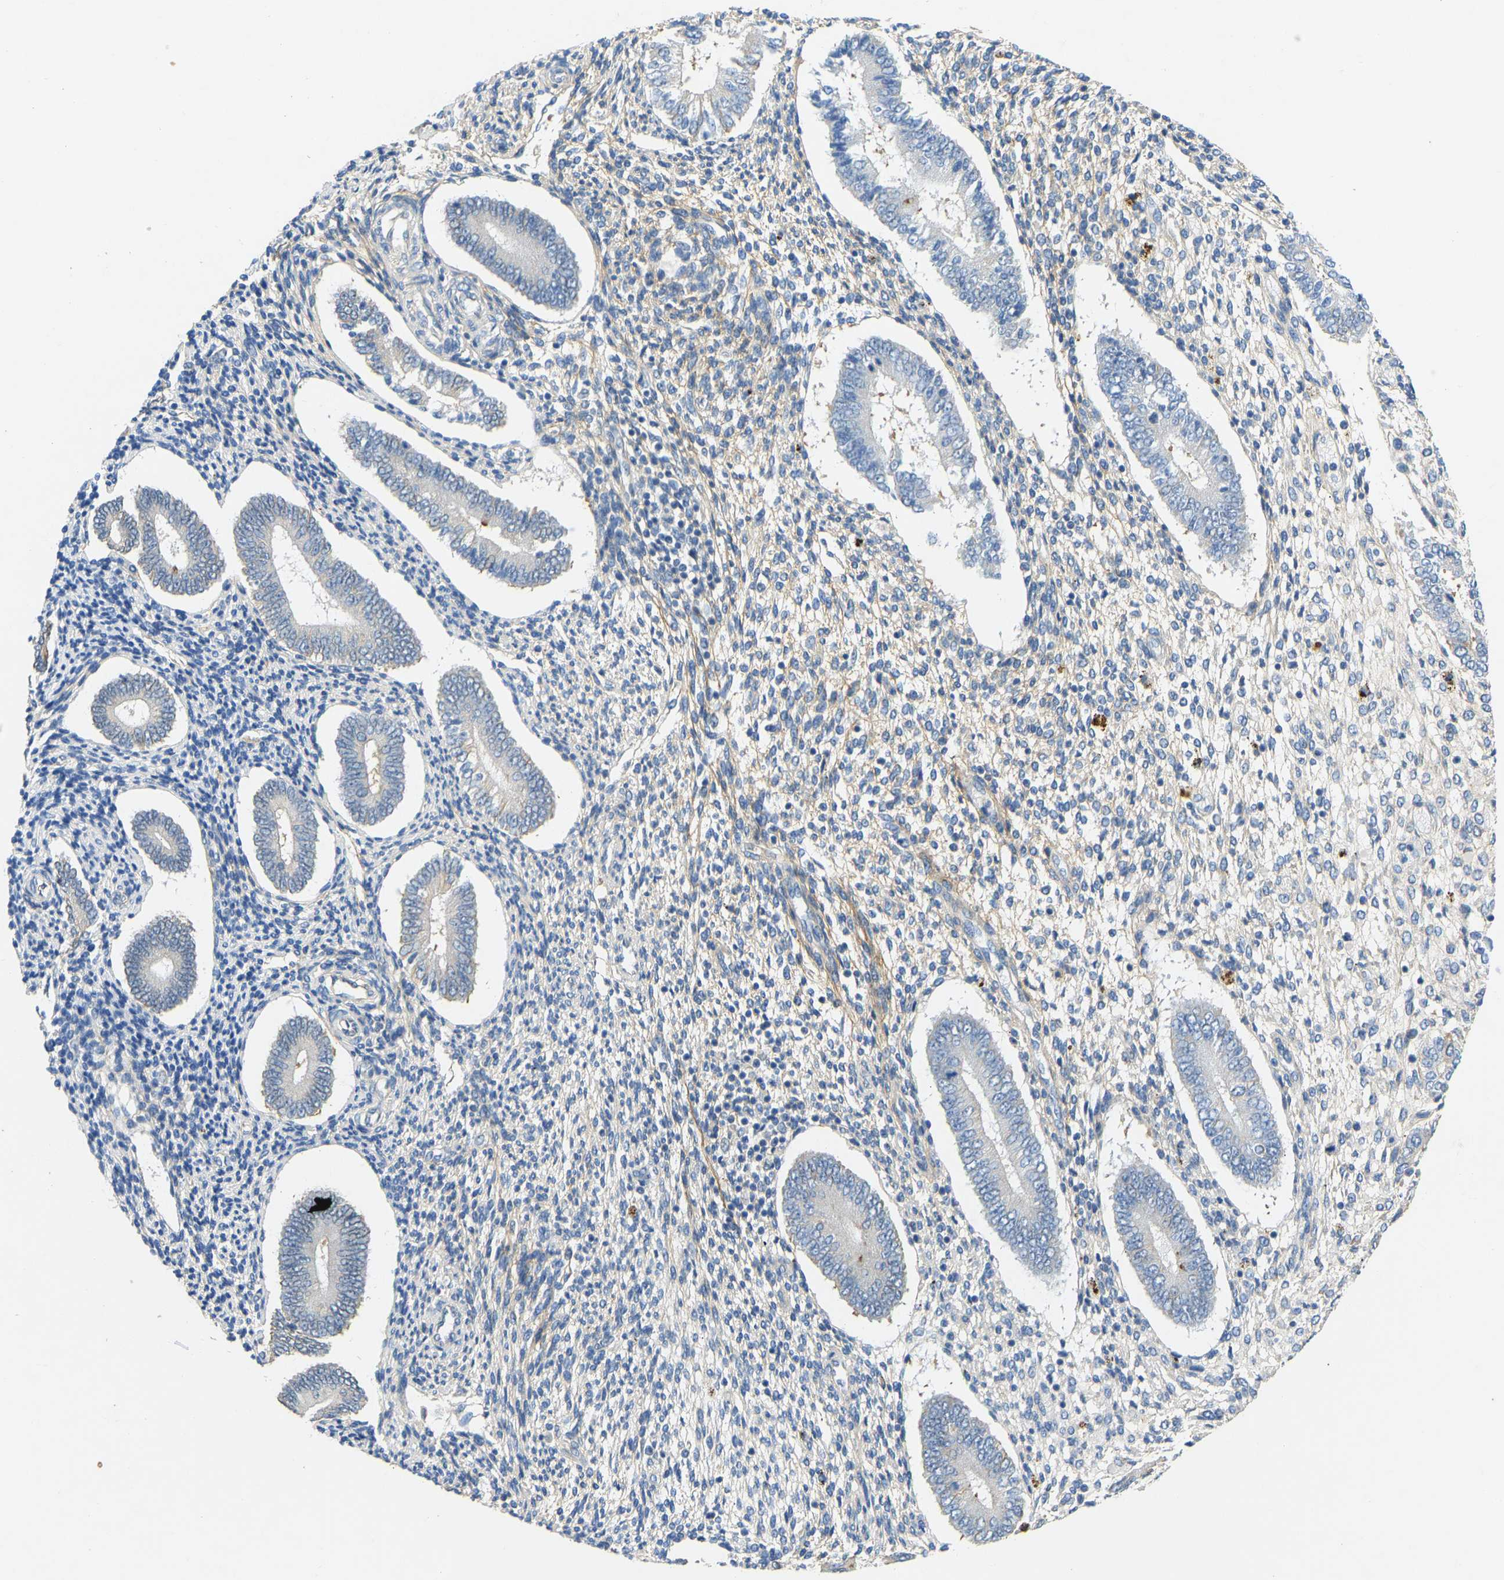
{"staining": {"intensity": "weak", "quantity": "25%-75%", "location": "cytoplasmic/membranous"}, "tissue": "endometrium", "cell_type": "Cells in endometrial stroma", "image_type": "normal", "snomed": [{"axis": "morphology", "description": "Normal tissue, NOS"}, {"axis": "topography", "description": "Endometrium"}], "caption": "IHC micrograph of benign endometrium: endometrium stained using IHC shows low levels of weak protein expression localized specifically in the cytoplasmic/membranous of cells in endometrial stroma, appearing as a cytoplasmic/membranous brown color.", "gene": "TECTA", "patient": {"sex": "female", "age": 42}}